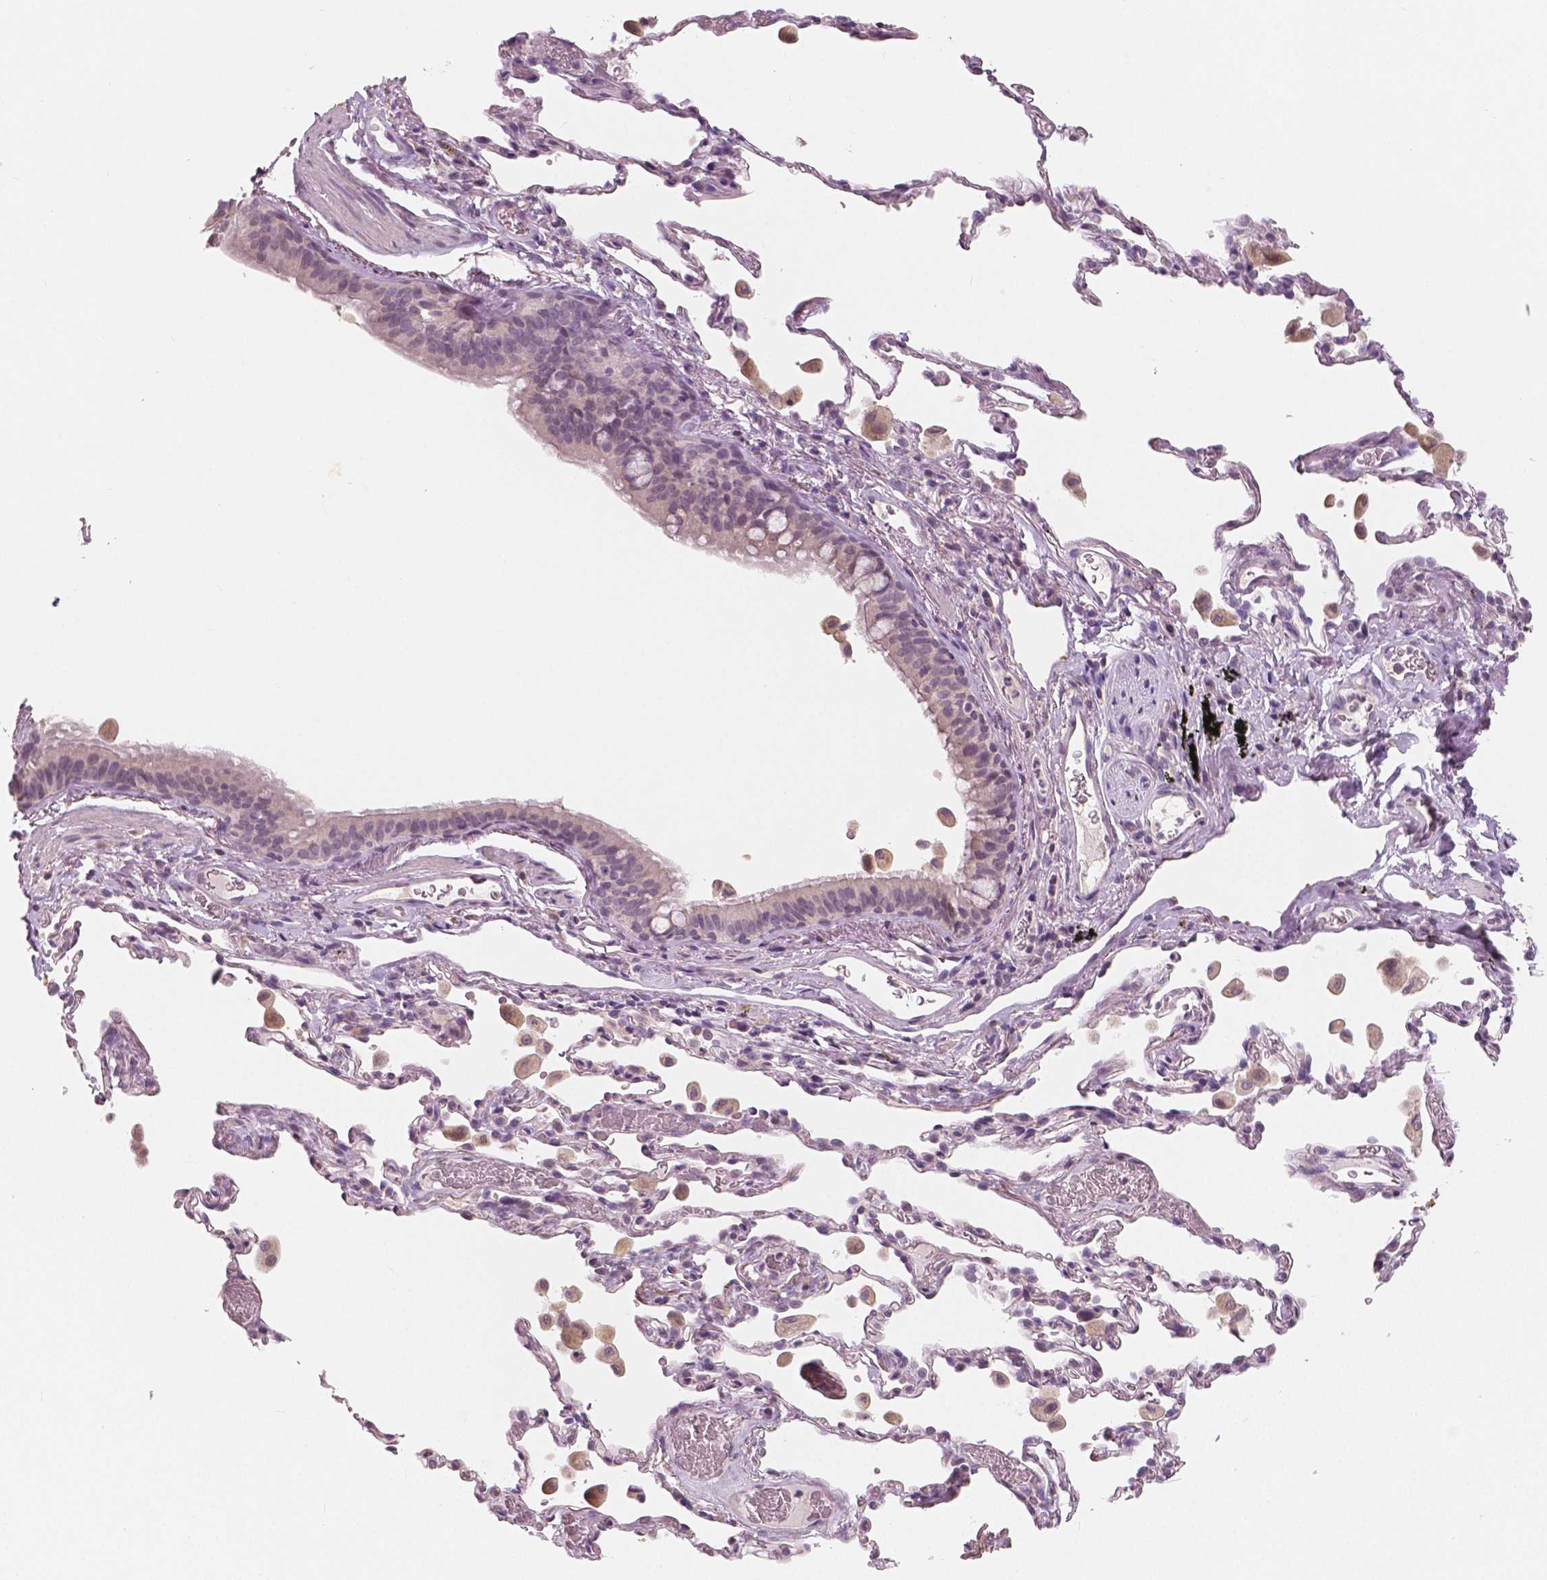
{"staining": {"intensity": "negative", "quantity": "none", "location": "none"}, "tissue": "bronchus", "cell_type": "Respiratory epithelial cells", "image_type": "normal", "snomed": [{"axis": "morphology", "description": "Normal tissue, NOS"}, {"axis": "topography", "description": "Bronchus"}, {"axis": "topography", "description": "Lung"}], "caption": "Respiratory epithelial cells are negative for protein expression in benign human bronchus. Nuclei are stained in blue.", "gene": "RNASE7", "patient": {"sex": "male", "age": 54}}